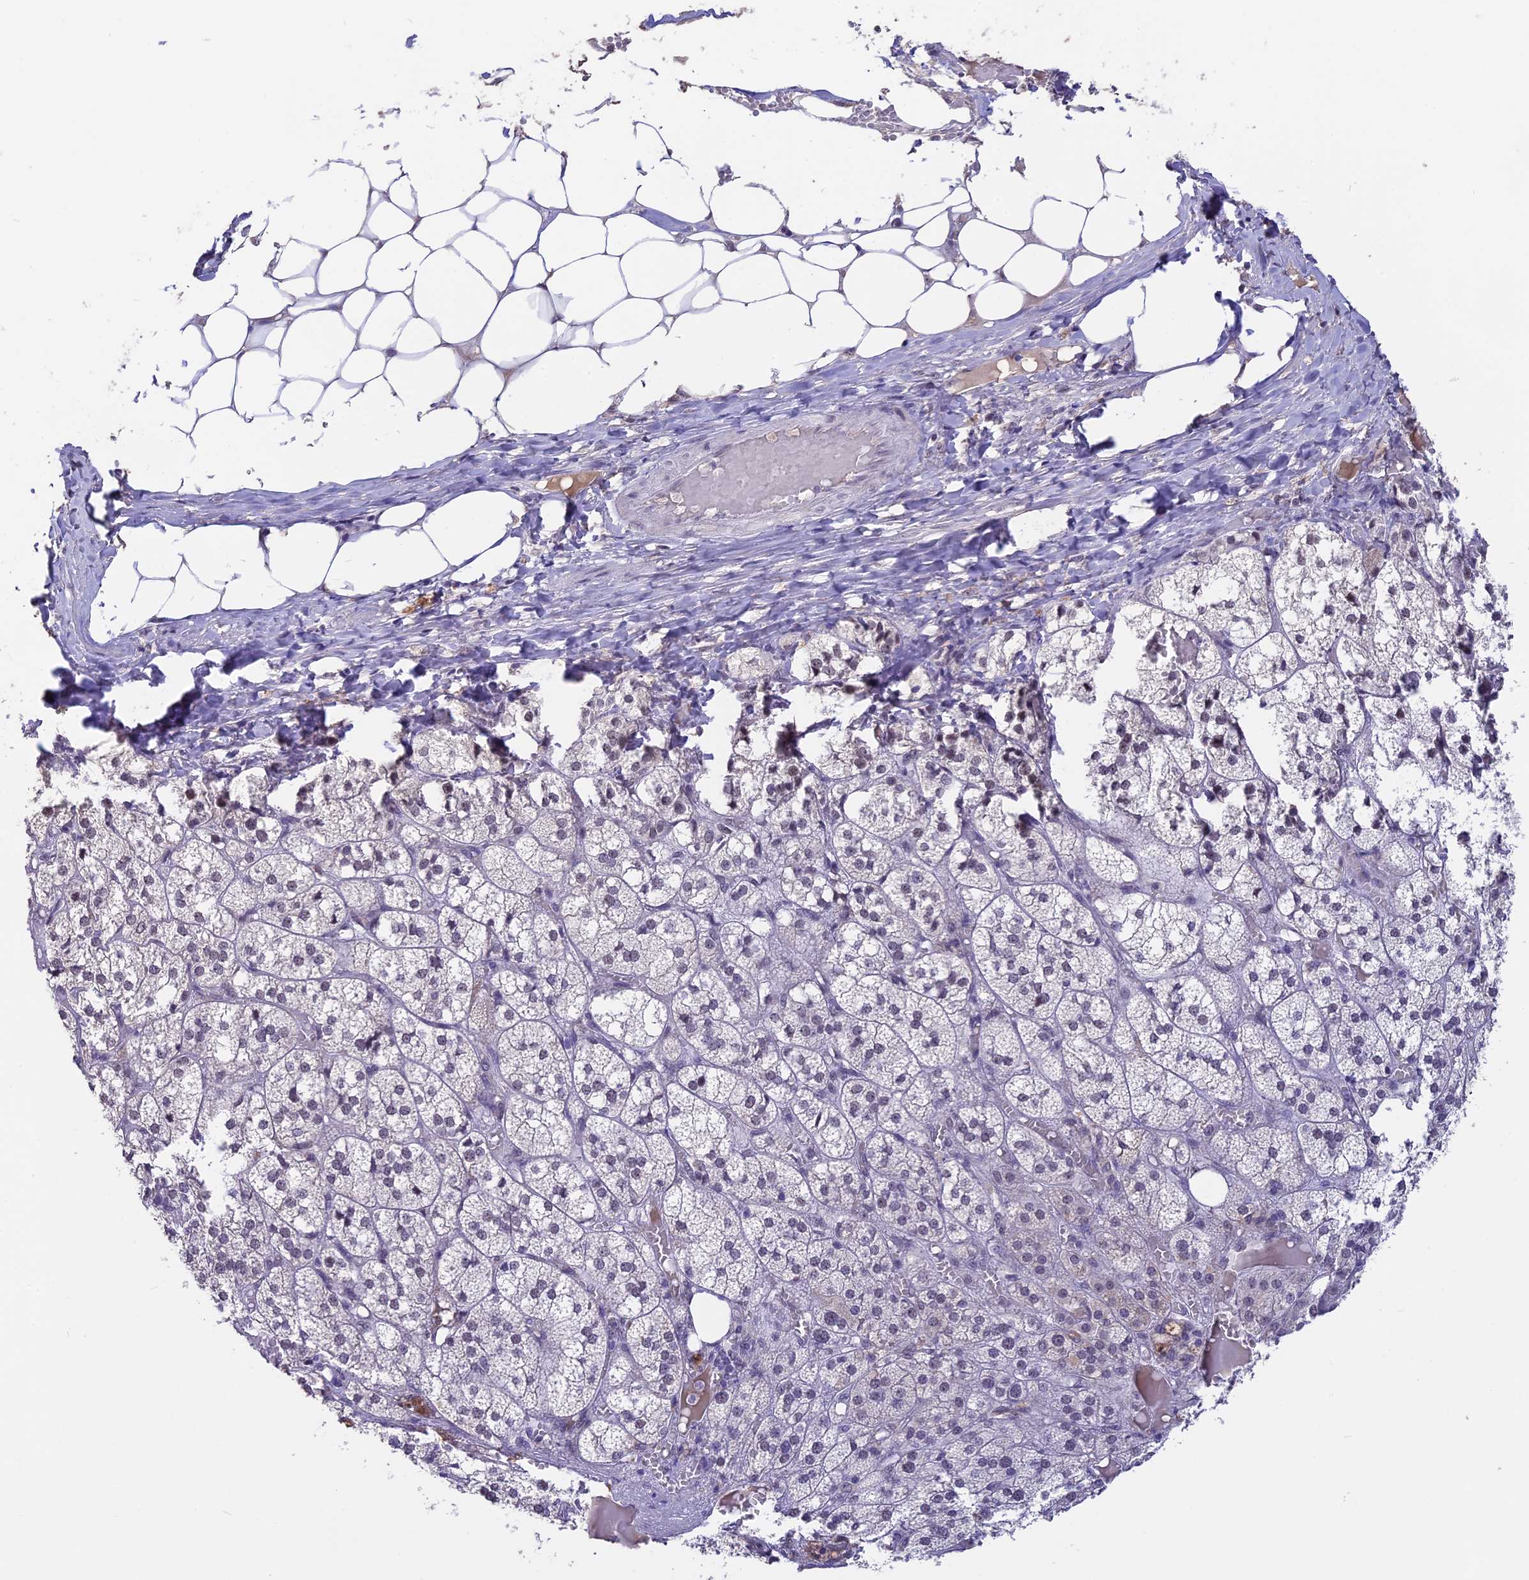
{"staining": {"intensity": "moderate", "quantity": "25%-75%", "location": "nuclear"}, "tissue": "adrenal gland", "cell_type": "Glandular cells", "image_type": "normal", "snomed": [{"axis": "morphology", "description": "Normal tissue, NOS"}, {"axis": "topography", "description": "Adrenal gland"}], "caption": "This is a photomicrograph of IHC staining of unremarkable adrenal gland, which shows moderate positivity in the nuclear of glandular cells.", "gene": "SETD2", "patient": {"sex": "female", "age": 61}}